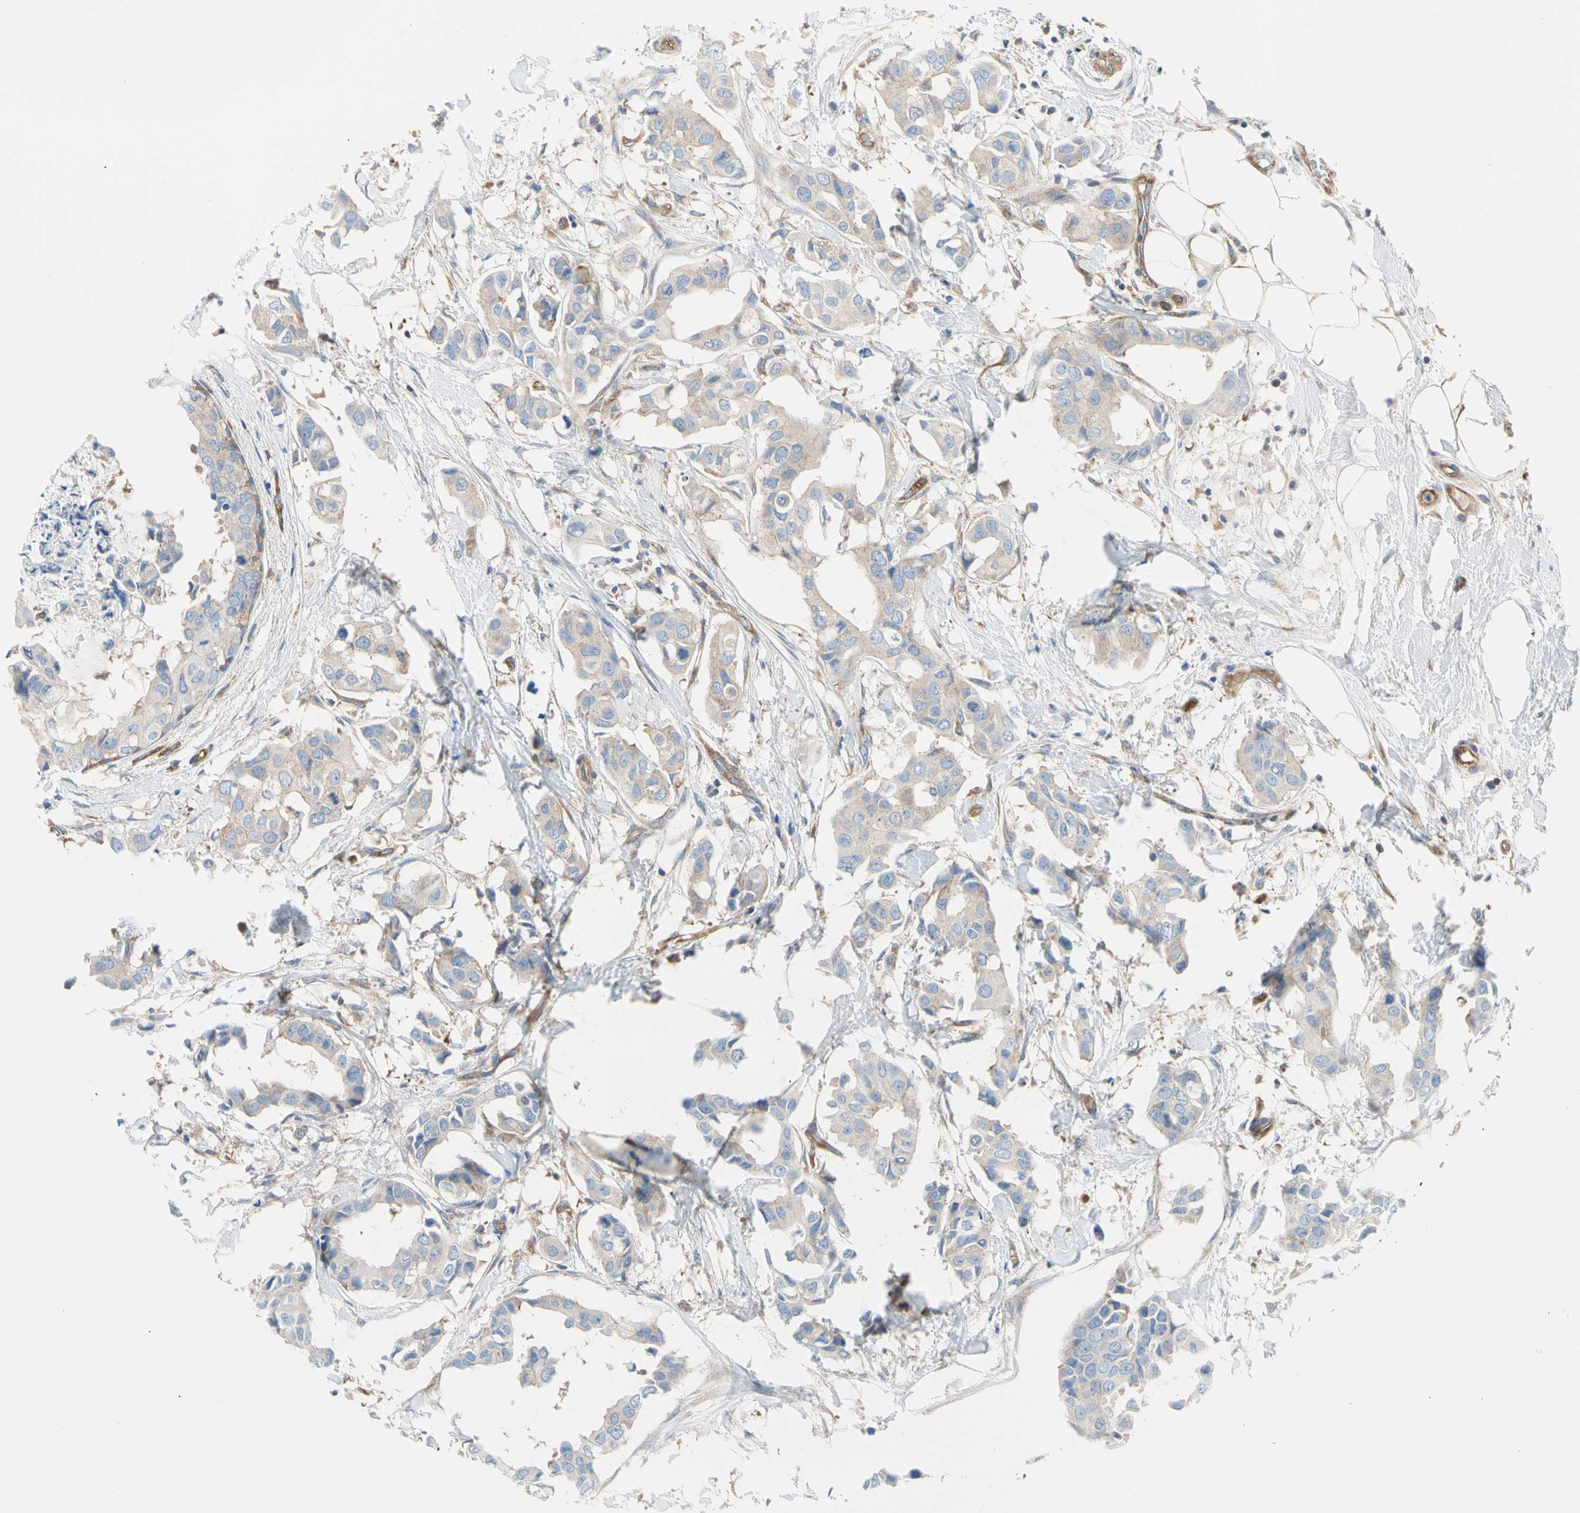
{"staining": {"intensity": "weak", "quantity": ">75%", "location": "cytoplasmic/membranous"}, "tissue": "breast cancer", "cell_type": "Tumor cells", "image_type": "cancer", "snomed": [{"axis": "morphology", "description": "Duct carcinoma"}, {"axis": "topography", "description": "Breast"}], "caption": "IHC of human breast cancer shows low levels of weak cytoplasmic/membranous expression in about >75% of tumor cells. (DAB (3,3'-diaminobenzidine) = brown stain, brightfield microscopy at high magnification).", "gene": "GPHN", "patient": {"sex": "female", "age": 40}}